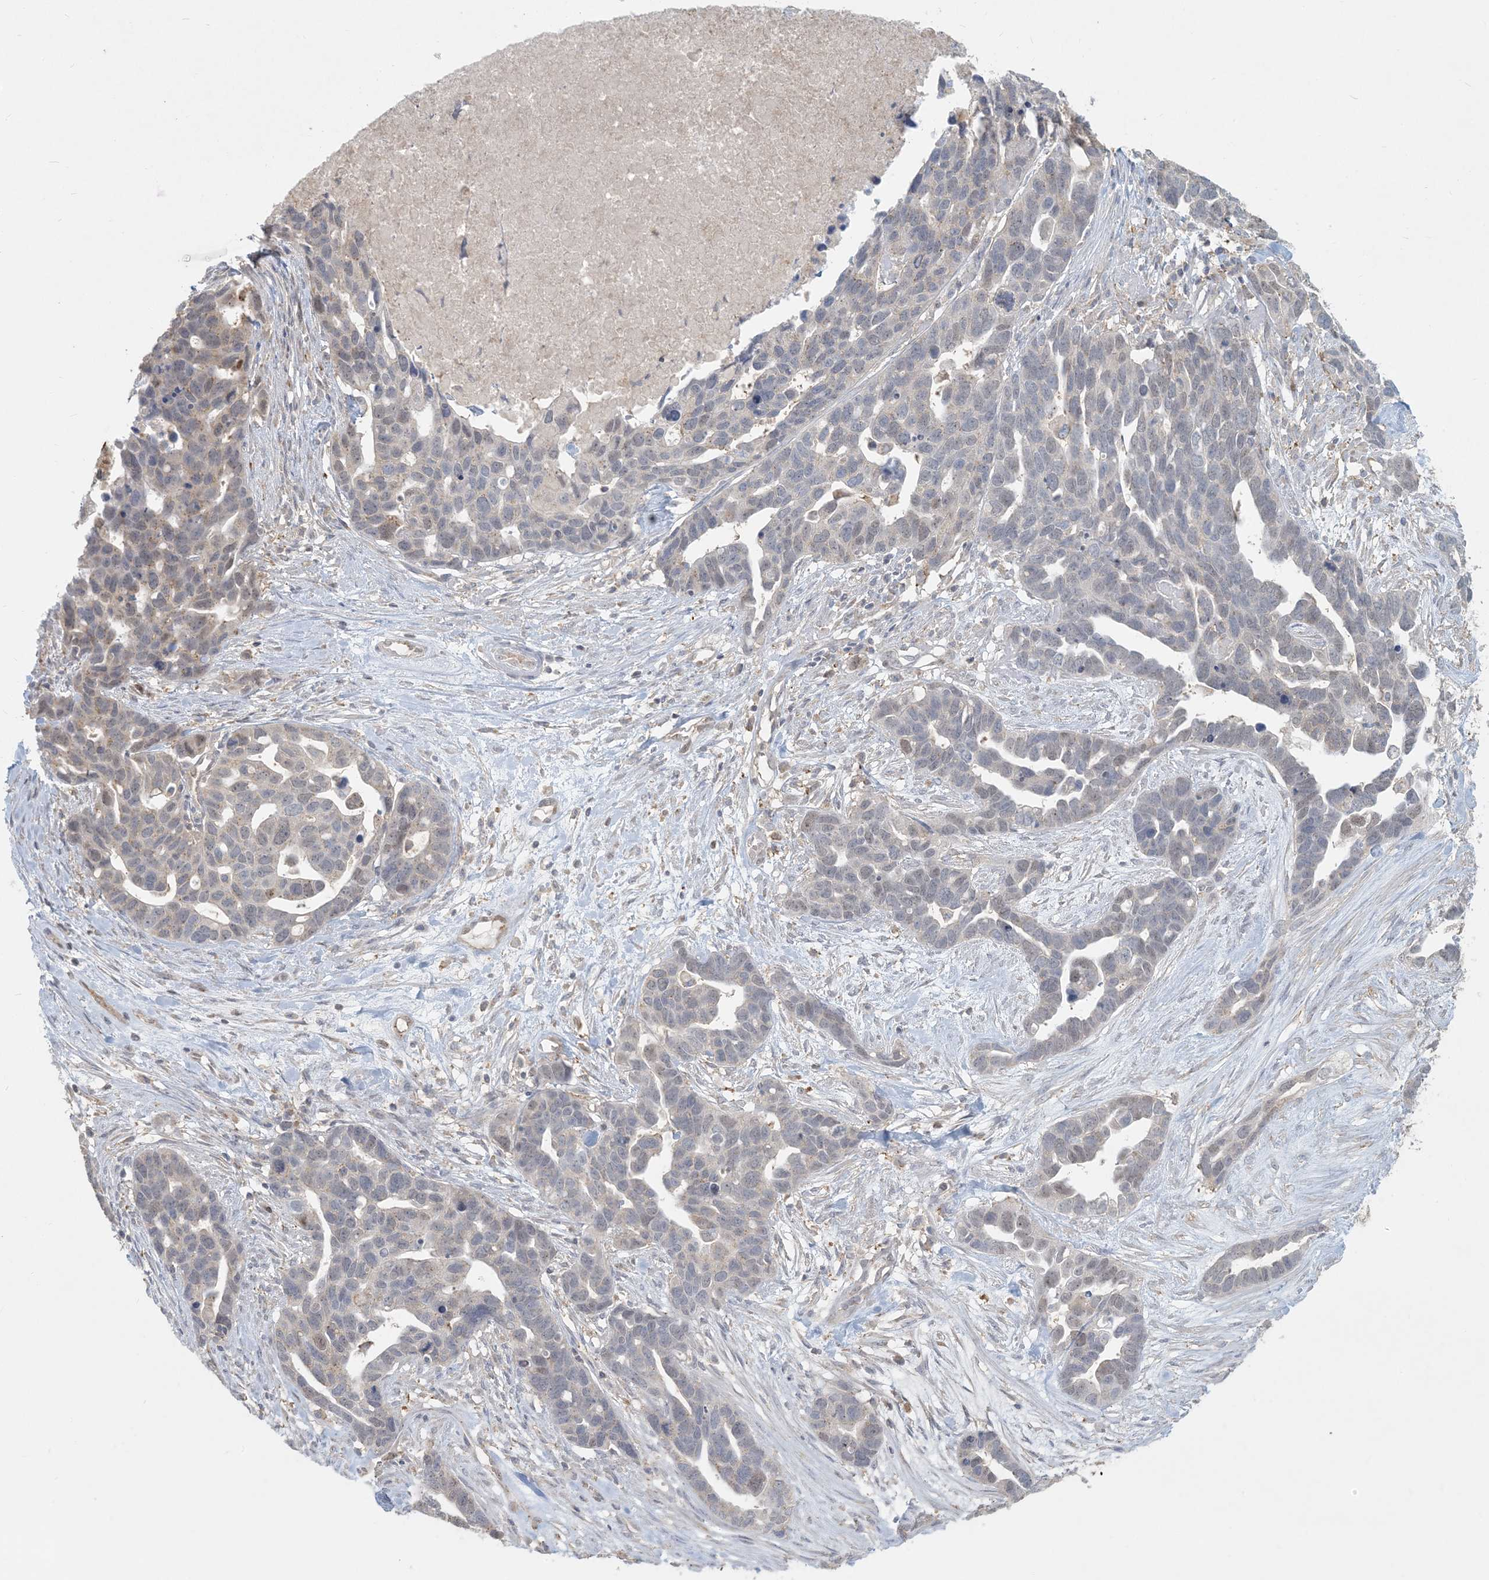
{"staining": {"intensity": "weak", "quantity": "<25%", "location": "cytoplasmic/membranous"}, "tissue": "ovarian cancer", "cell_type": "Tumor cells", "image_type": "cancer", "snomed": [{"axis": "morphology", "description": "Cystadenocarcinoma, serous, NOS"}, {"axis": "topography", "description": "Ovary"}], "caption": "This is an IHC histopathology image of human ovarian serous cystadenocarcinoma. There is no positivity in tumor cells.", "gene": "HACL1", "patient": {"sex": "female", "age": 54}}